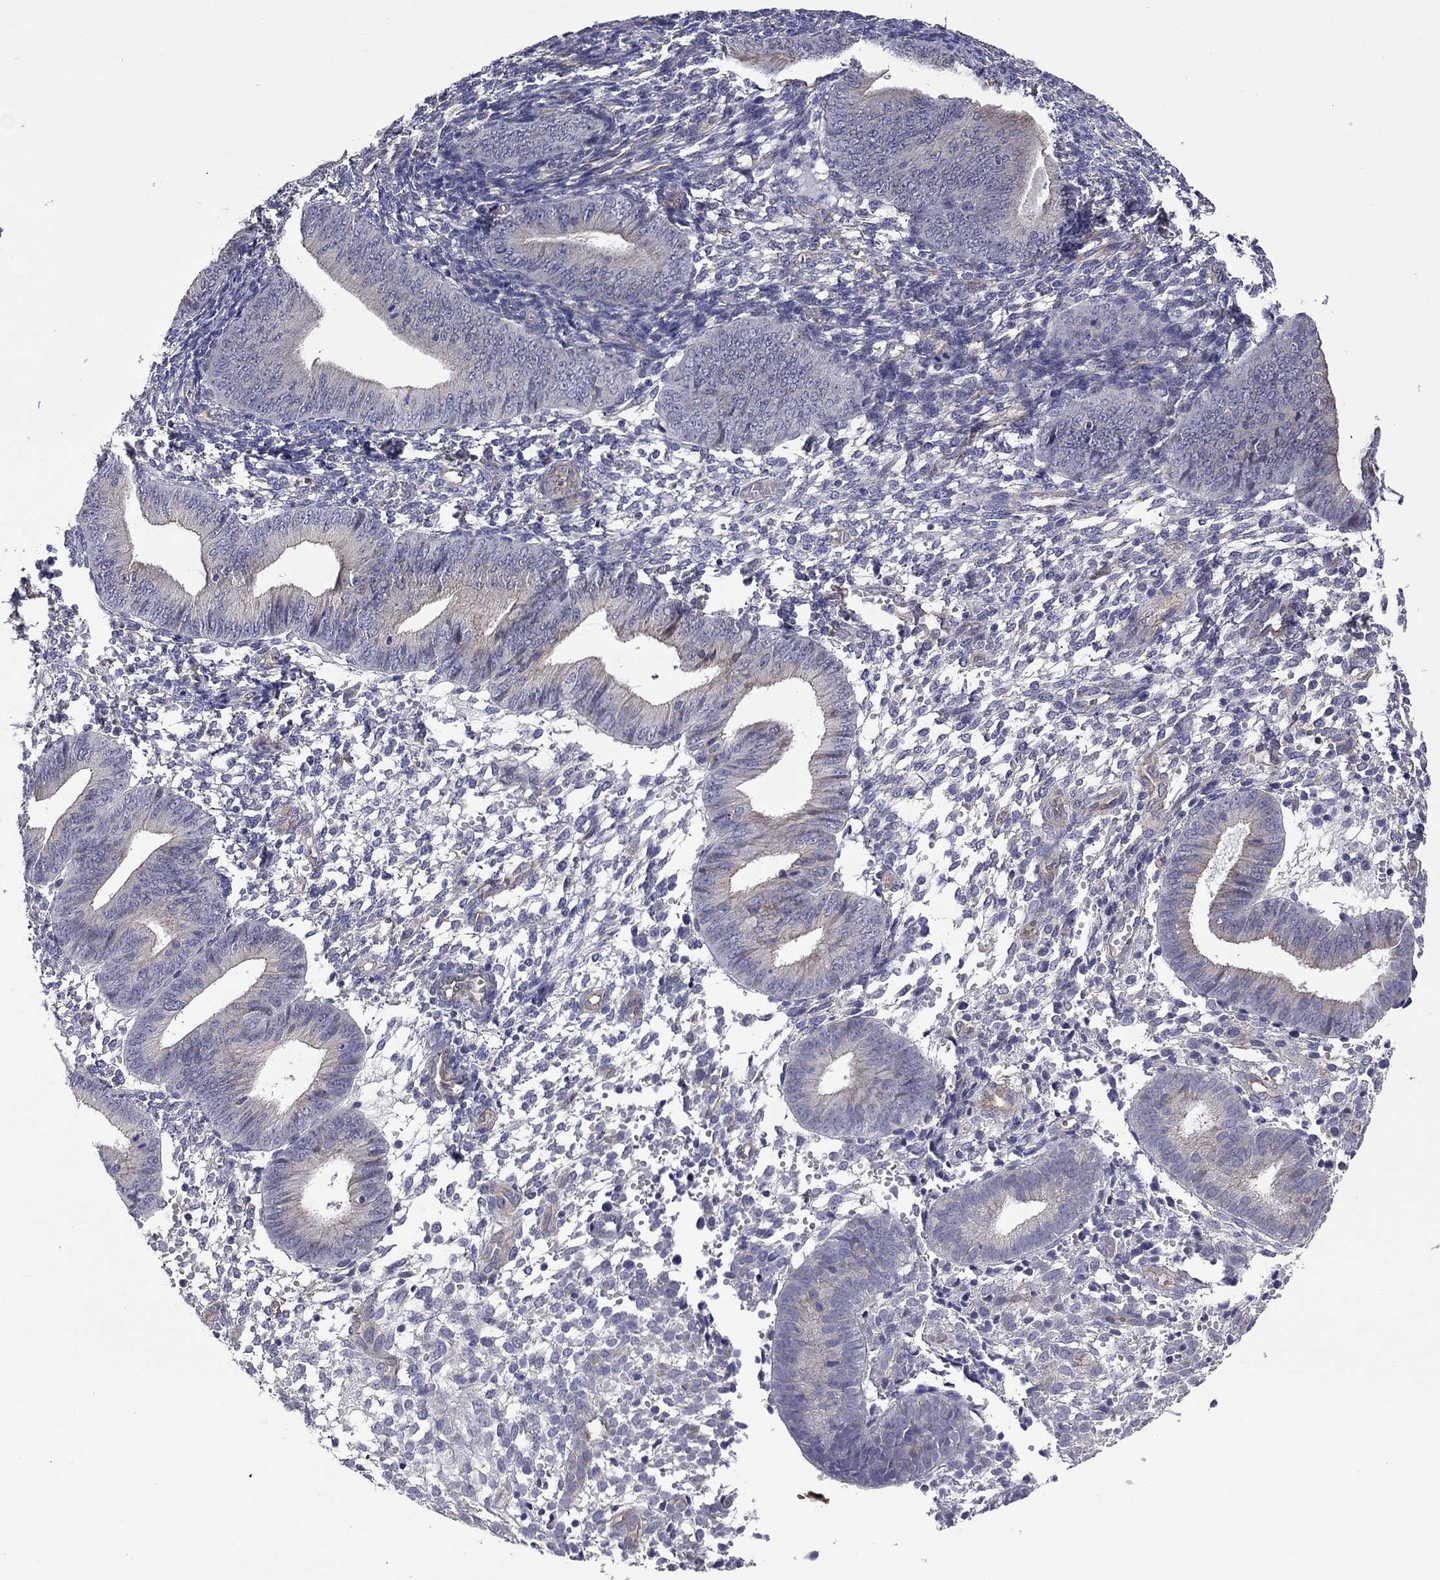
{"staining": {"intensity": "negative", "quantity": "none", "location": "none"}, "tissue": "endometrium", "cell_type": "Cells in endometrial stroma", "image_type": "normal", "snomed": [{"axis": "morphology", "description": "Normal tissue, NOS"}, {"axis": "topography", "description": "Endometrium"}], "caption": "Benign endometrium was stained to show a protein in brown. There is no significant expression in cells in endometrial stroma. (DAB (3,3'-diaminobenzidine) immunohistochemistry, high magnification).", "gene": "TCHH", "patient": {"sex": "female", "age": 39}}